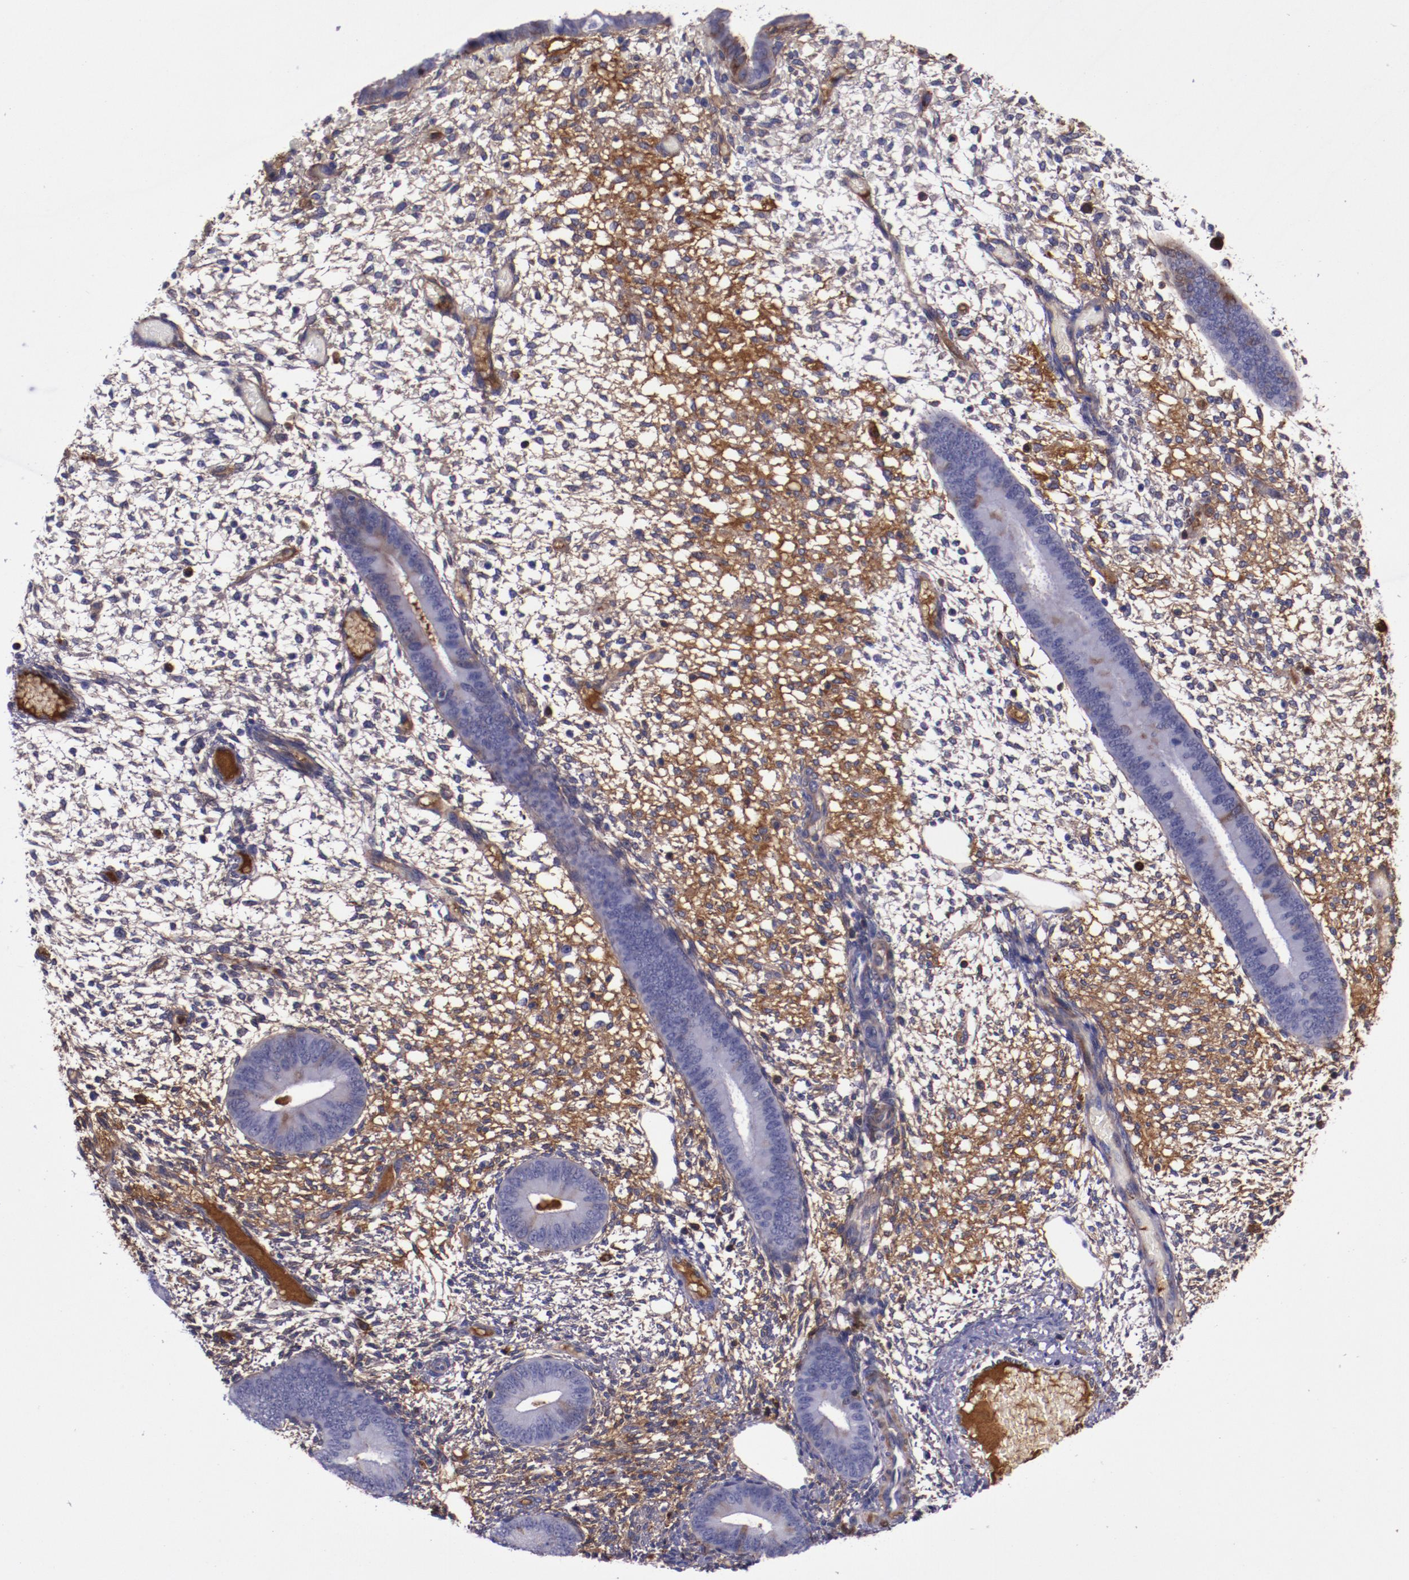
{"staining": {"intensity": "moderate", "quantity": "25%-75%", "location": "cytoplasmic/membranous"}, "tissue": "endometrium", "cell_type": "Cells in endometrial stroma", "image_type": "normal", "snomed": [{"axis": "morphology", "description": "Normal tissue, NOS"}, {"axis": "topography", "description": "Endometrium"}], "caption": "Immunohistochemical staining of unremarkable endometrium shows medium levels of moderate cytoplasmic/membranous expression in about 25%-75% of cells in endometrial stroma. The protein is stained brown, and the nuclei are stained in blue (DAB (3,3'-diaminobenzidine) IHC with brightfield microscopy, high magnification).", "gene": "APOH", "patient": {"sex": "female", "age": 42}}